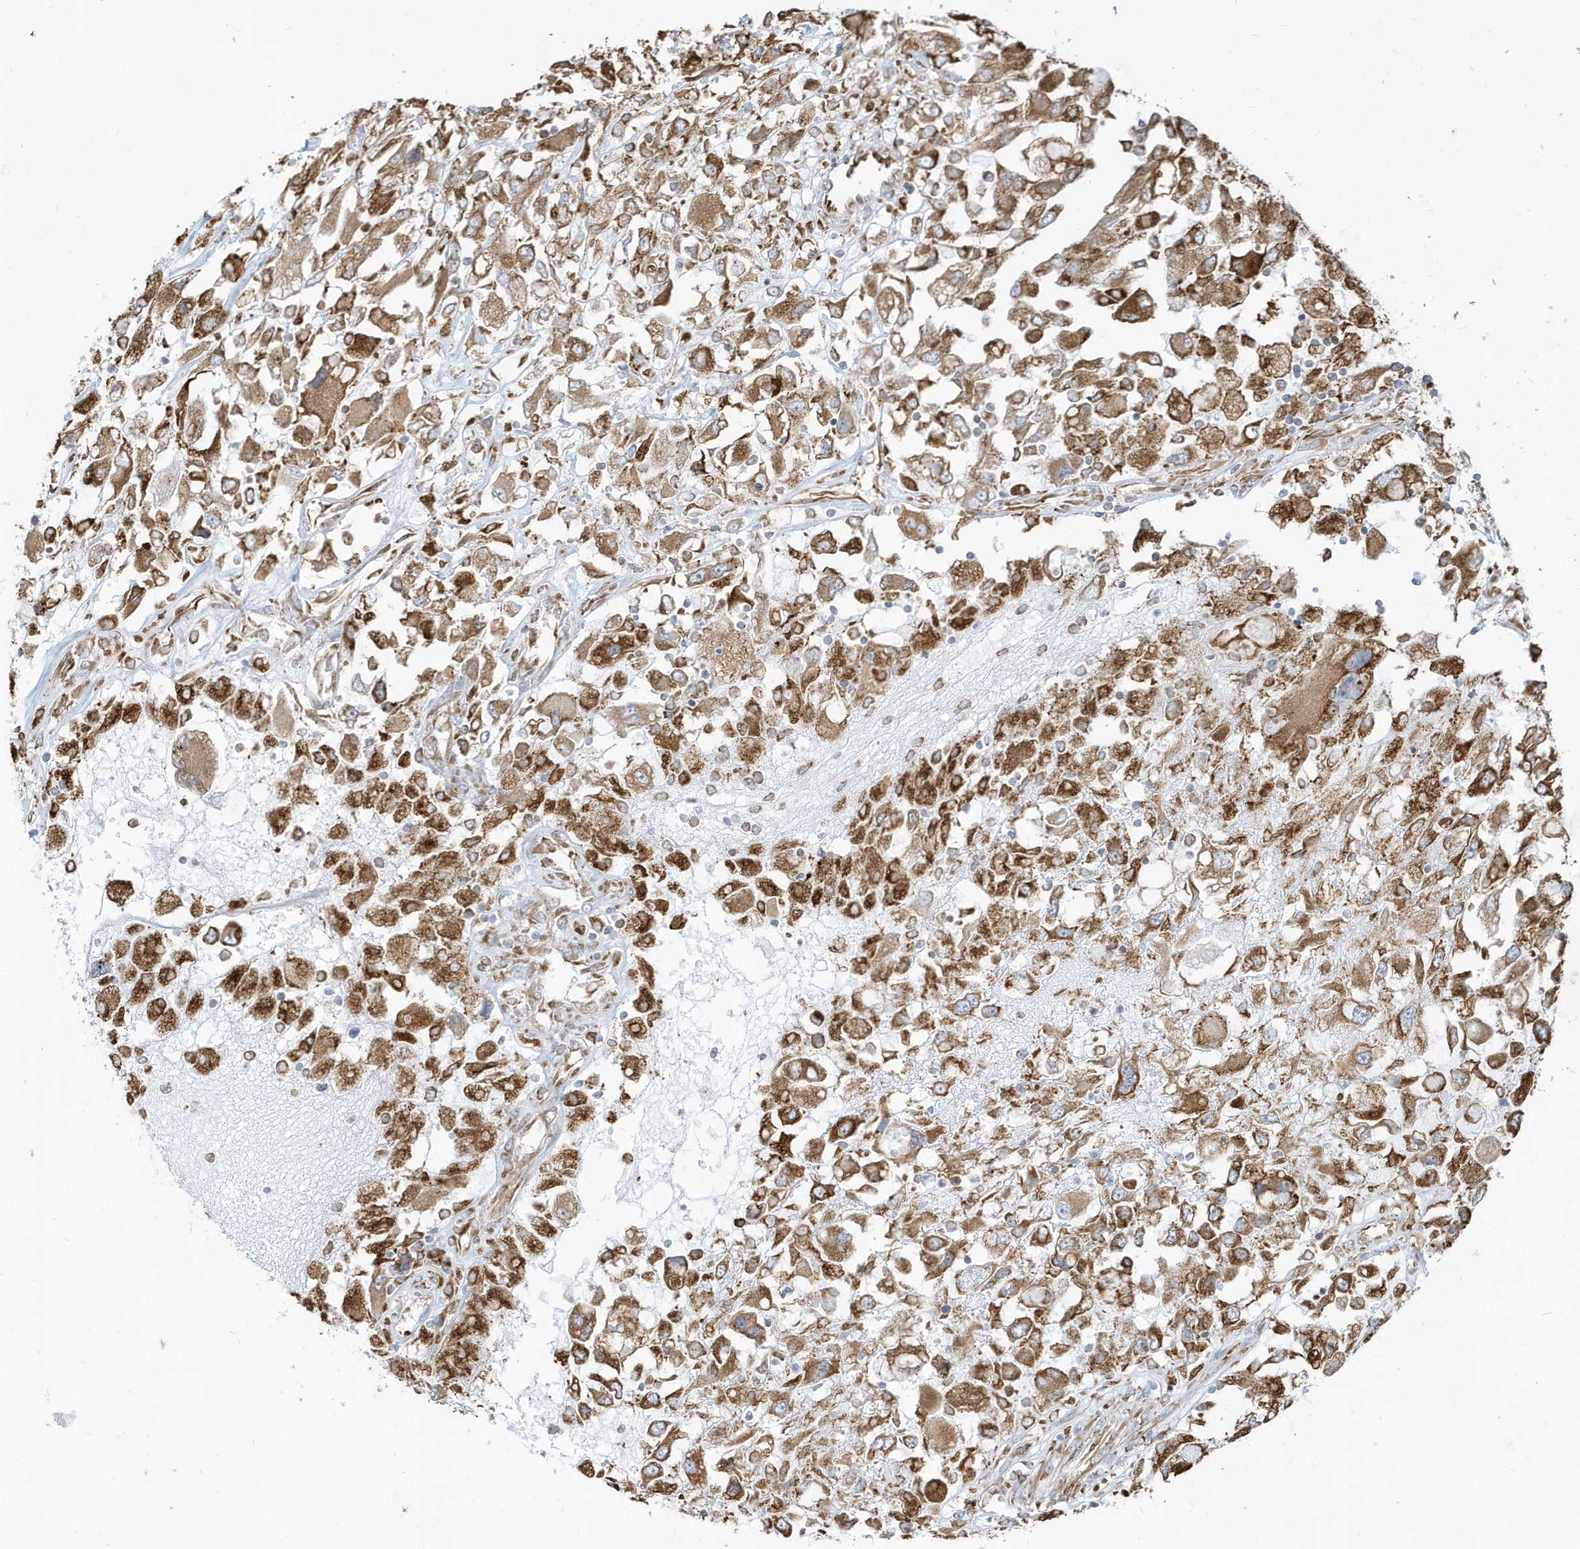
{"staining": {"intensity": "strong", "quantity": ">75%", "location": "cytoplasmic/membranous"}, "tissue": "renal cancer", "cell_type": "Tumor cells", "image_type": "cancer", "snomed": [{"axis": "morphology", "description": "Adenocarcinoma, NOS"}, {"axis": "topography", "description": "Kidney"}], "caption": "Approximately >75% of tumor cells in renal cancer exhibit strong cytoplasmic/membranous protein positivity as visualized by brown immunohistochemical staining.", "gene": "PDIA6", "patient": {"sex": "female", "age": 52}}